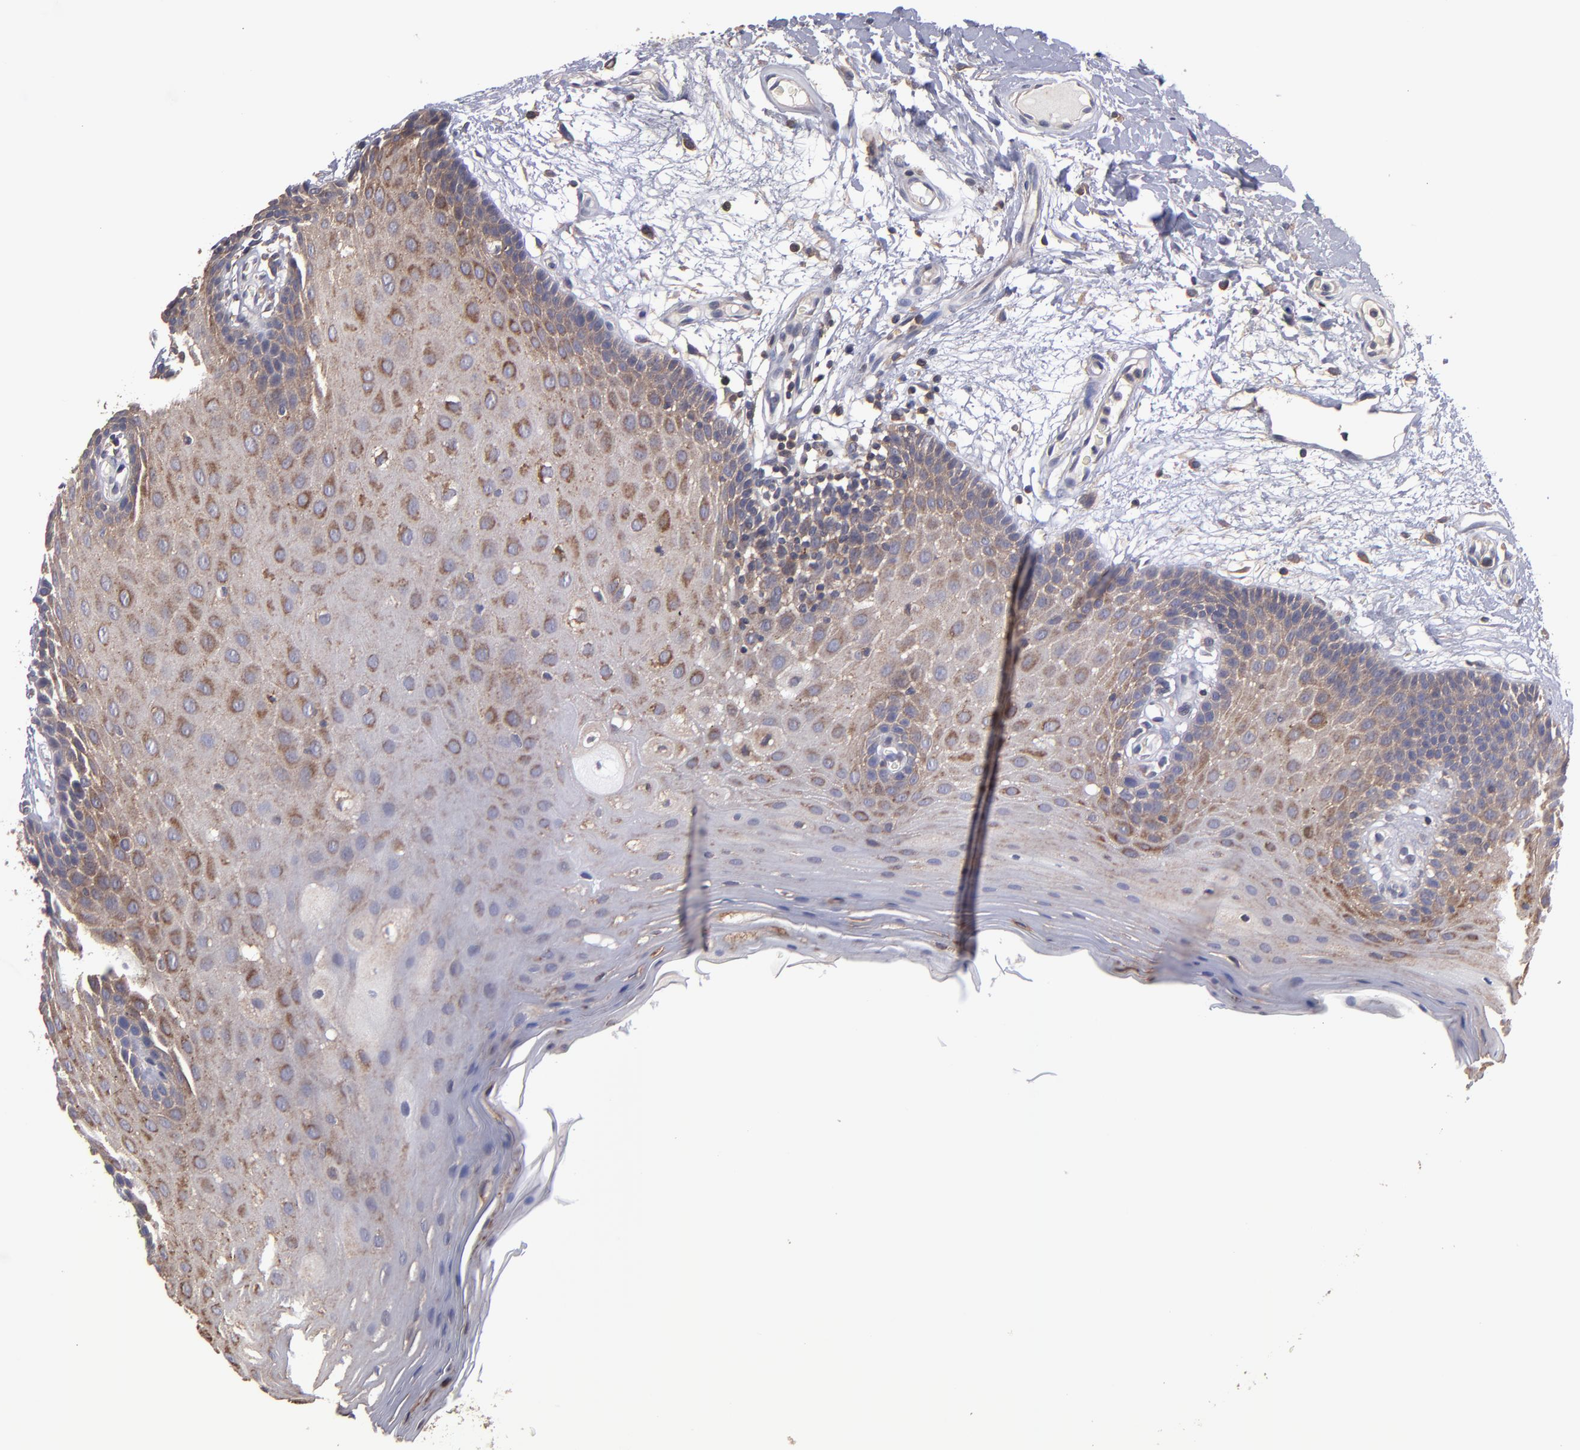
{"staining": {"intensity": "strong", "quantity": ">75%", "location": "cytoplasmic/membranous"}, "tissue": "oral mucosa", "cell_type": "Squamous epithelial cells", "image_type": "normal", "snomed": [{"axis": "morphology", "description": "Normal tissue, NOS"}, {"axis": "morphology", "description": "Squamous cell carcinoma, NOS"}, {"axis": "topography", "description": "Skeletal muscle"}, {"axis": "topography", "description": "Oral tissue"}, {"axis": "topography", "description": "Head-Neck"}], "caption": "Immunohistochemistry (IHC) (DAB (3,3'-diaminobenzidine)) staining of unremarkable human oral mucosa exhibits strong cytoplasmic/membranous protein staining in about >75% of squamous epithelial cells.", "gene": "NF2", "patient": {"sex": "male", "age": 71}}